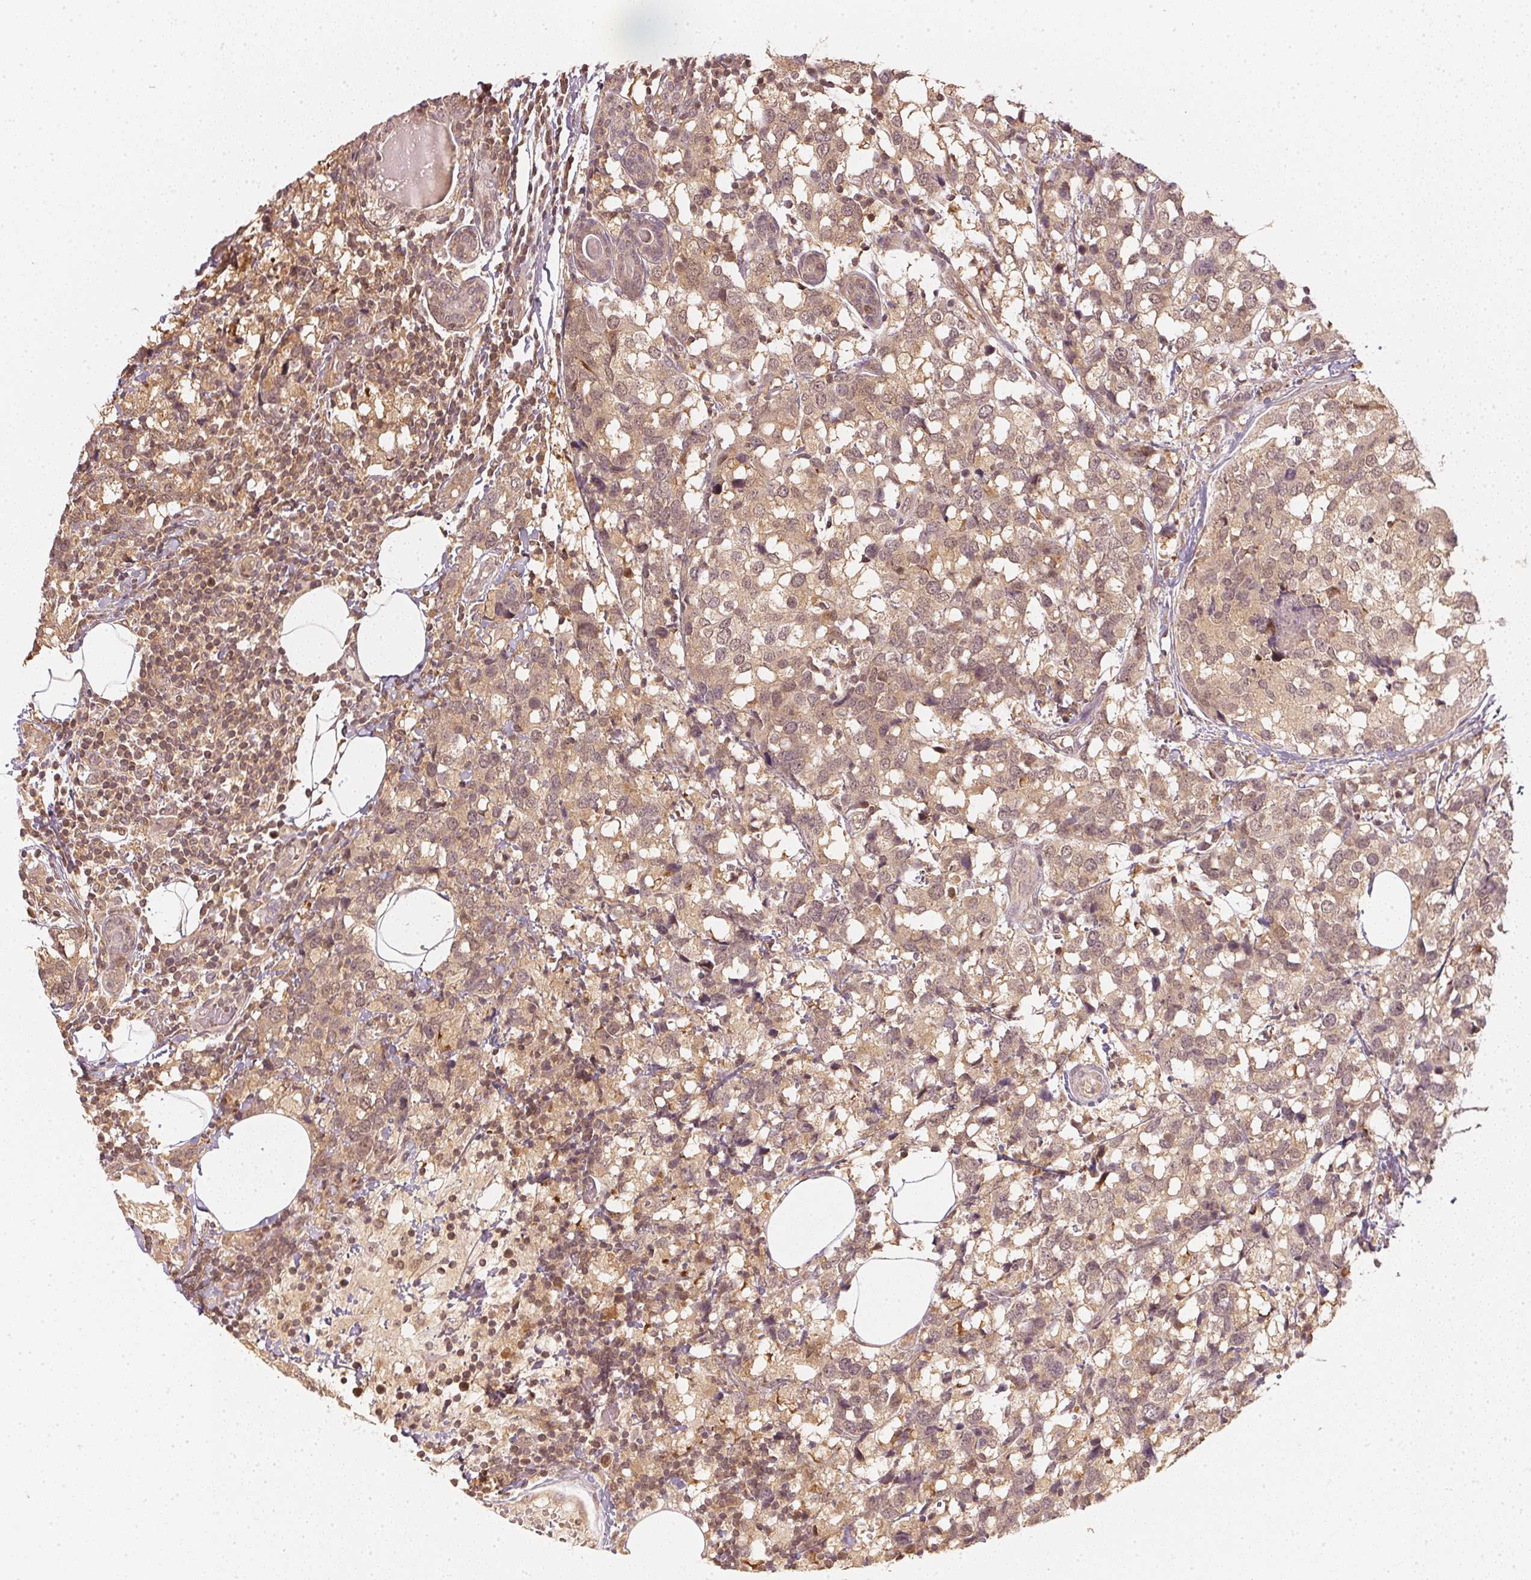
{"staining": {"intensity": "weak", "quantity": ">75%", "location": "cytoplasmic/membranous,nuclear"}, "tissue": "breast cancer", "cell_type": "Tumor cells", "image_type": "cancer", "snomed": [{"axis": "morphology", "description": "Lobular carcinoma"}, {"axis": "topography", "description": "Breast"}], "caption": "Immunohistochemical staining of breast cancer (lobular carcinoma) displays weak cytoplasmic/membranous and nuclear protein staining in approximately >75% of tumor cells. The staining is performed using DAB (3,3'-diaminobenzidine) brown chromogen to label protein expression. The nuclei are counter-stained blue using hematoxylin.", "gene": "UBE2L3", "patient": {"sex": "female", "age": 59}}